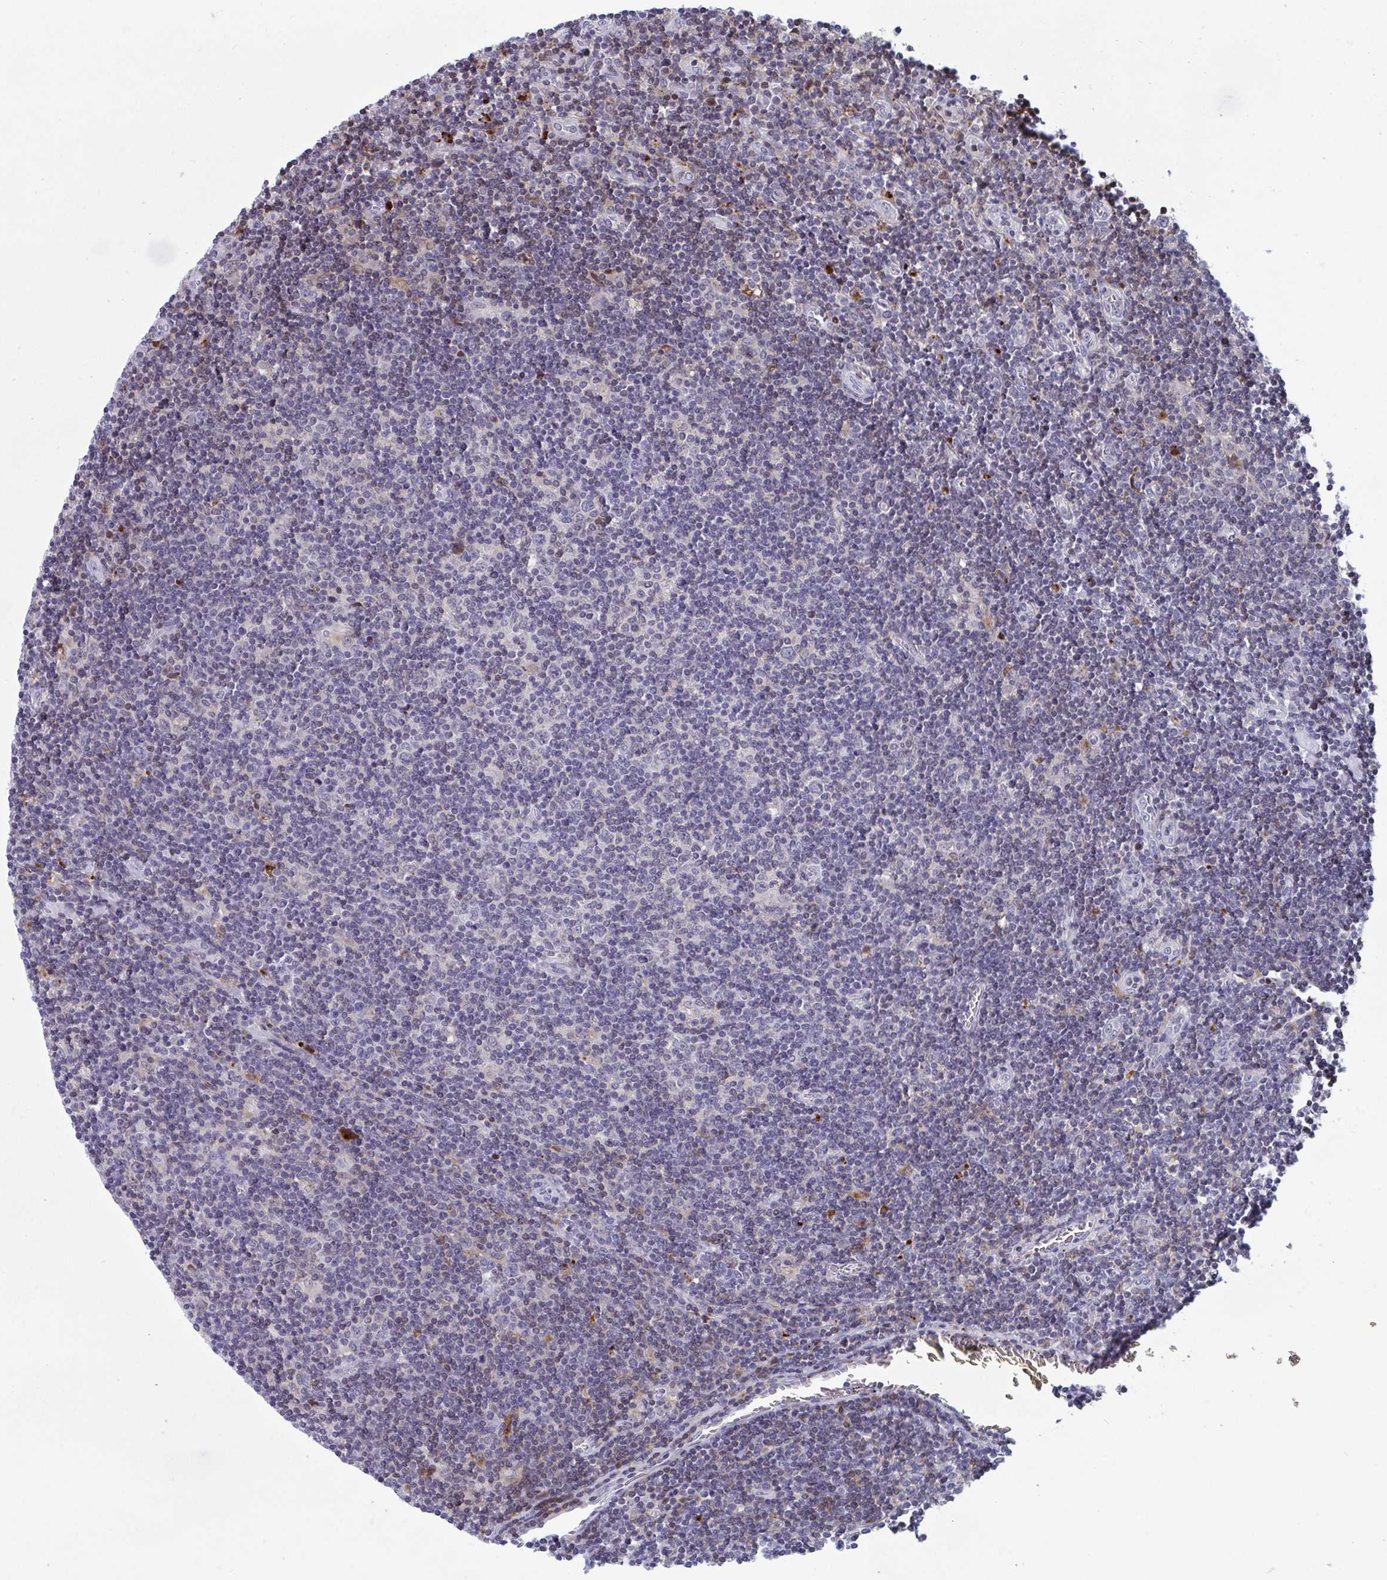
{"staining": {"intensity": "negative", "quantity": "none", "location": "none"}, "tissue": "lymphoma", "cell_type": "Tumor cells", "image_type": "cancer", "snomed": [{"axis": "morphology", "description": "Hodgkin's disease, NOS"}, {"axis": "topography", "description": "Lymph node"}], "caption": "Tumor cells show no significant protein positivity in Hodgkin's disease. Nuclei are stained in blue.", "gene": "AOC2", "patient": {"sex": "male", "age": 40}}